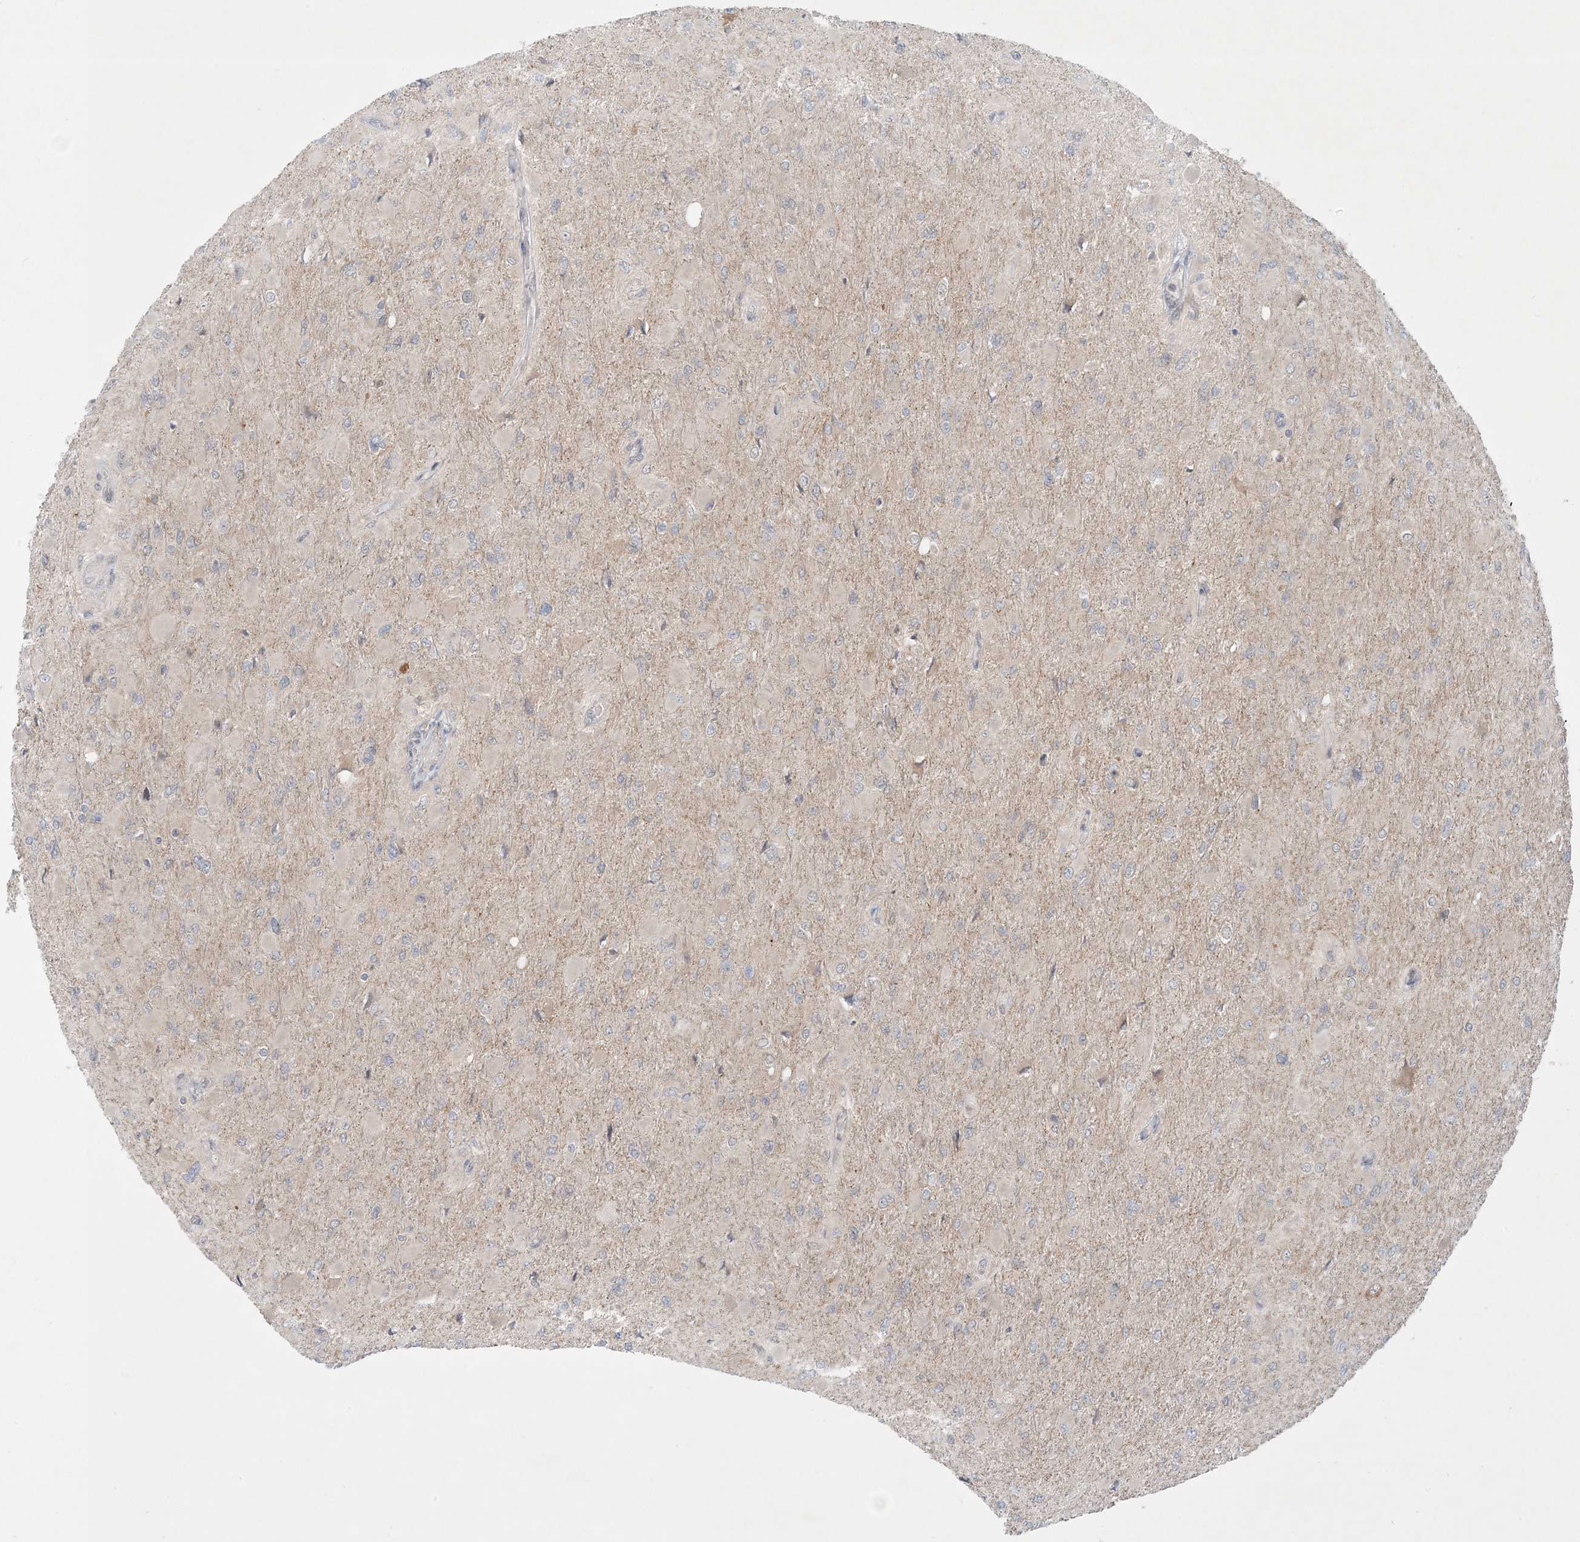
{"staining": {"intensity": "weak", "quantity": "<25%", "location": "cytoplasmic/membranous"}, "tissue": "glioma", "cell_type": "Tumor cells", "image_type": "cancer", "snomed": [{"axis": "morphology", "description": "Glioma, malignant, High grade"}, {"axis": "topography", "description": "Cerebral cortex"}], "caption": "DAB (3,3'-diaminobenzidine) immunohistochemical staining of human malignant high-grade glioma demonstrates no significant positivity in tumor cells.", "gene": "OBI1", "patient": {"sex": "female", "age": 36}}